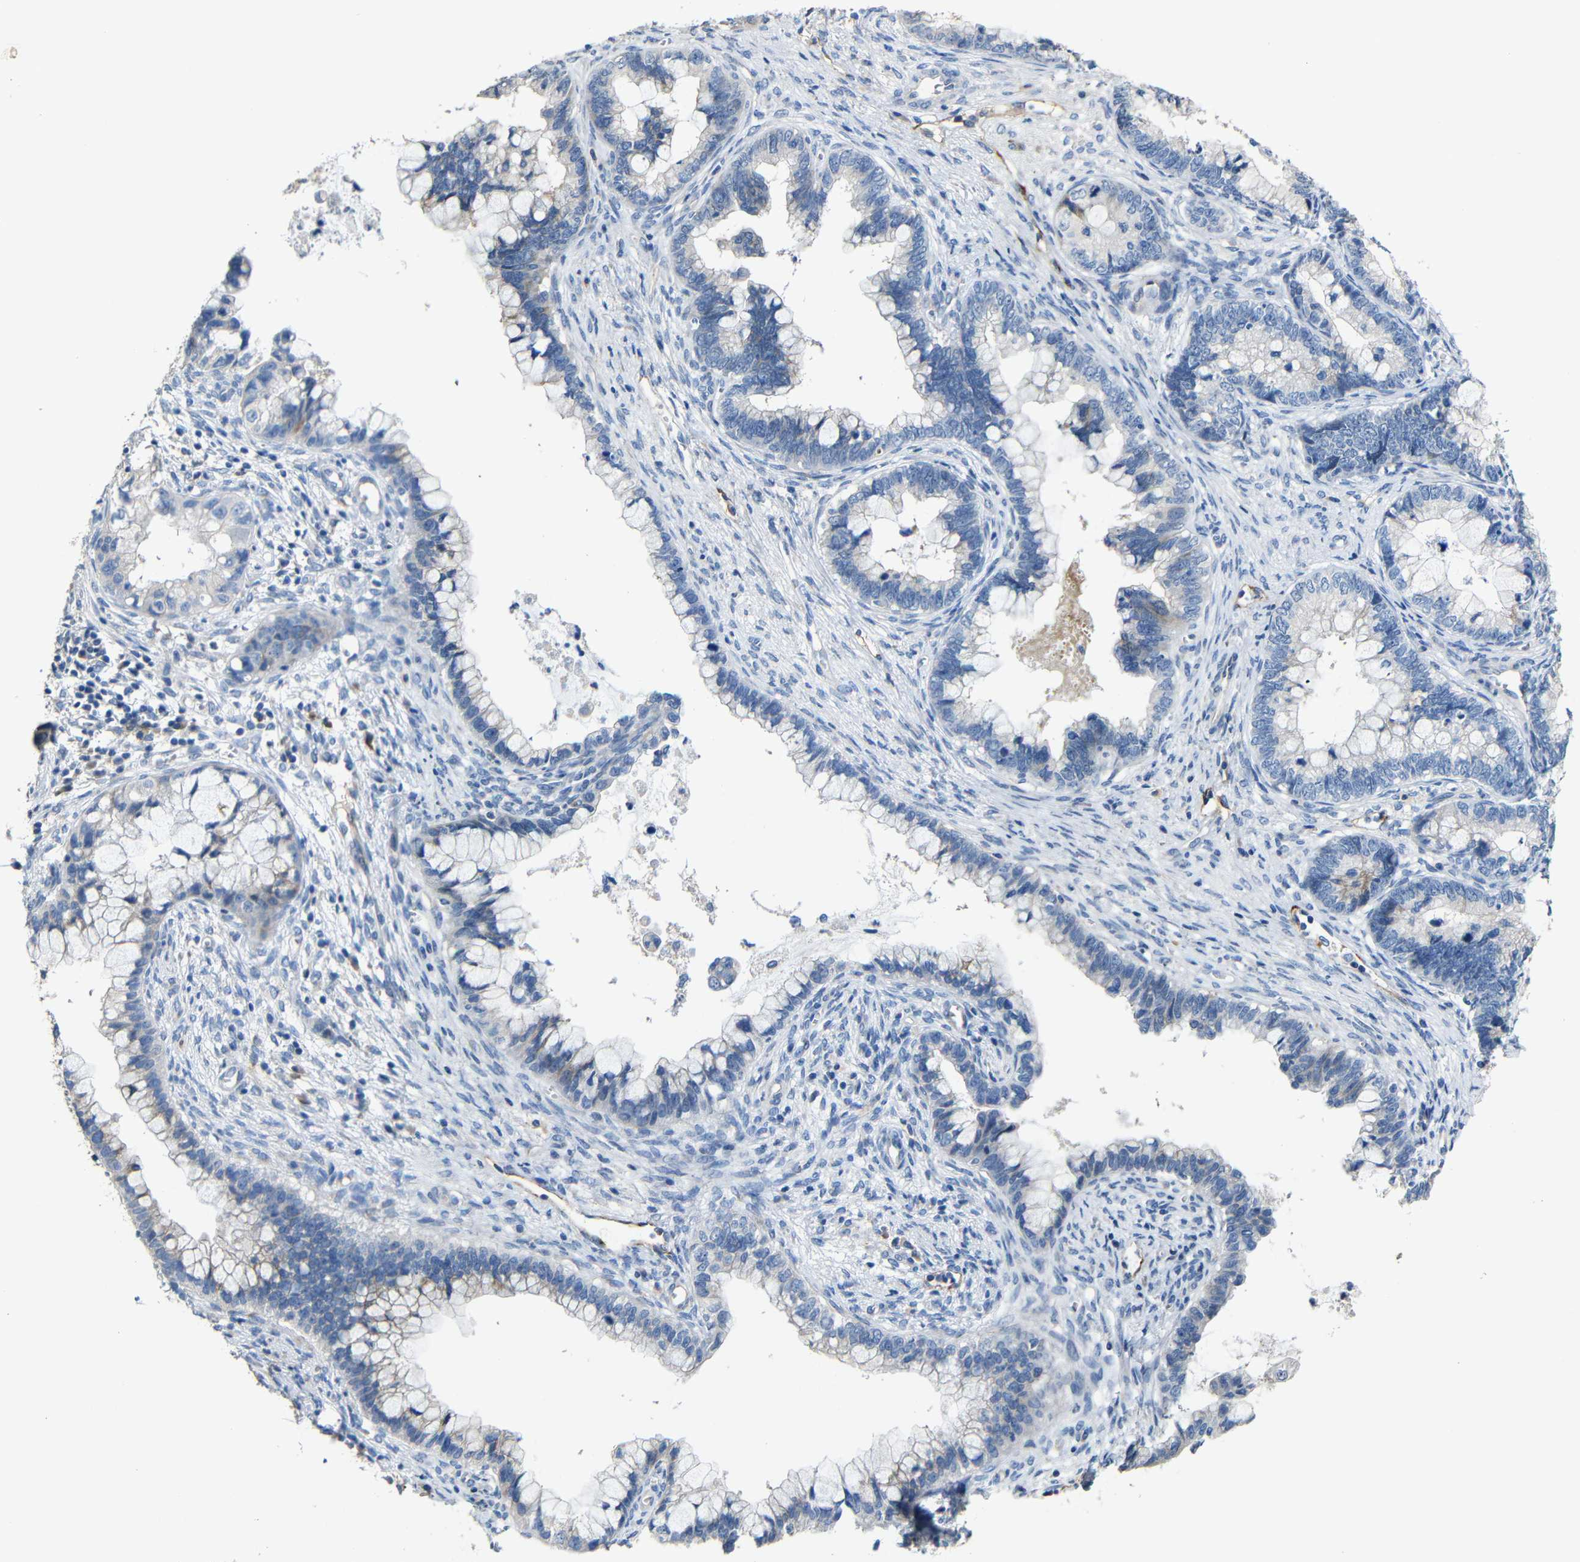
{"staining": {"intensity": "negative", "quantity": "none", "location": "none"}, "tissue": "cervical cancer", "cell_type": "Tumor cells", "image_type": "cancer", "snomed": [{"axis": "morphology", "description": "Adenocarcinoma, NOS"}, {"axis": "topography", "description": "Cervix"}], "caption": "This is an immunohistochemistry (IHC) histopathology image of cervical cancer (adenocarcinoma). There is no expression in tumor cells.", "gene": "ACKR2", "patient": {"sex": "female", "age": 44}}